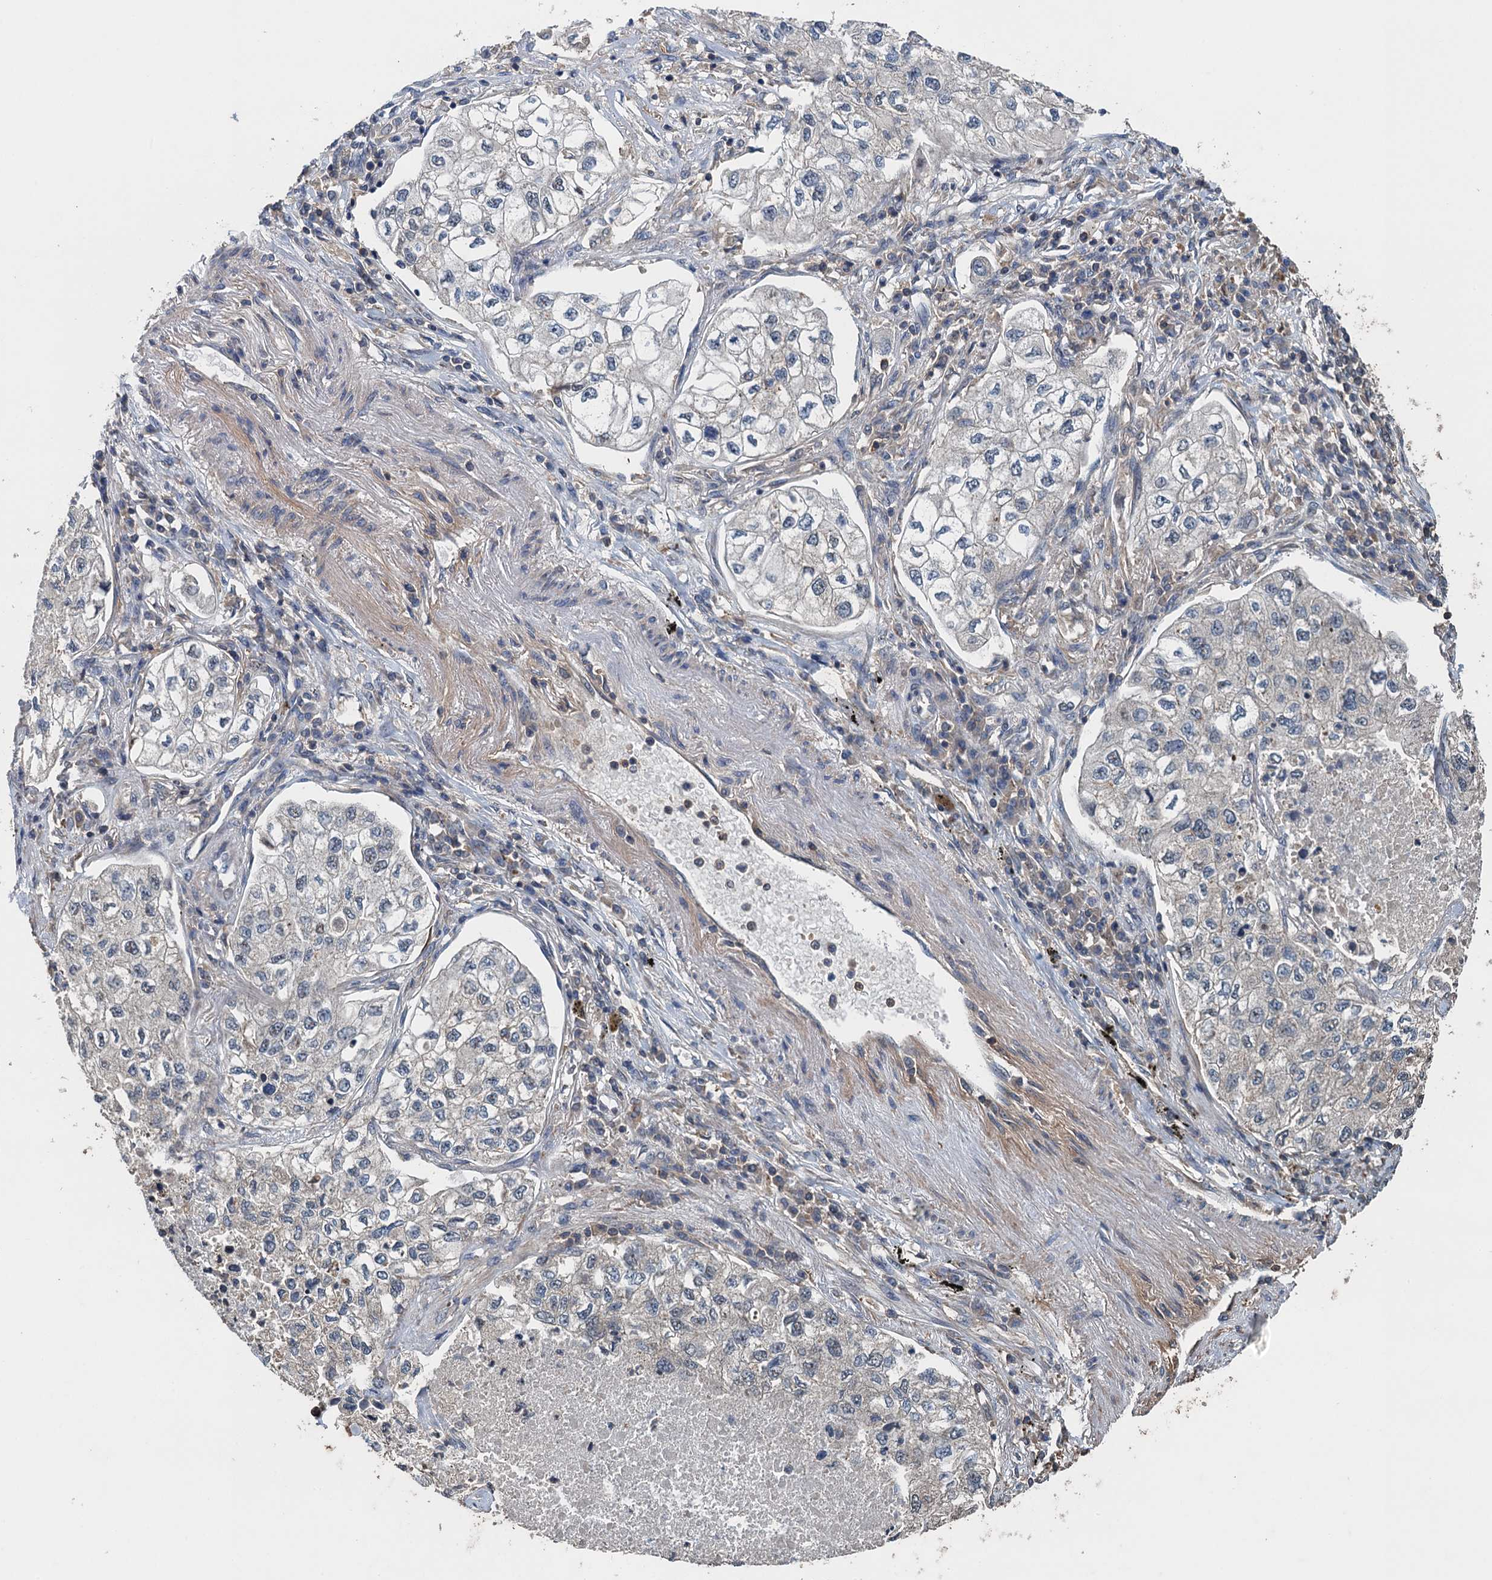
{"staining": {"intensity": "negative", "quantity": "none", "location": "none"}, "tissue": "lung cancer", "cell_type": "Tumor cells", "image_type": "cancer", "snomed": [{"axis": "morphology", "description": "Adenocarcinoma, NOS"}, {"axis": "topography", "description": "Lung"}], "caption": "Tumor cells are negative for brown protein staining in lung cancer.", "gene": "BORCS5", "patient": {"sex": "male", "age": 63}}